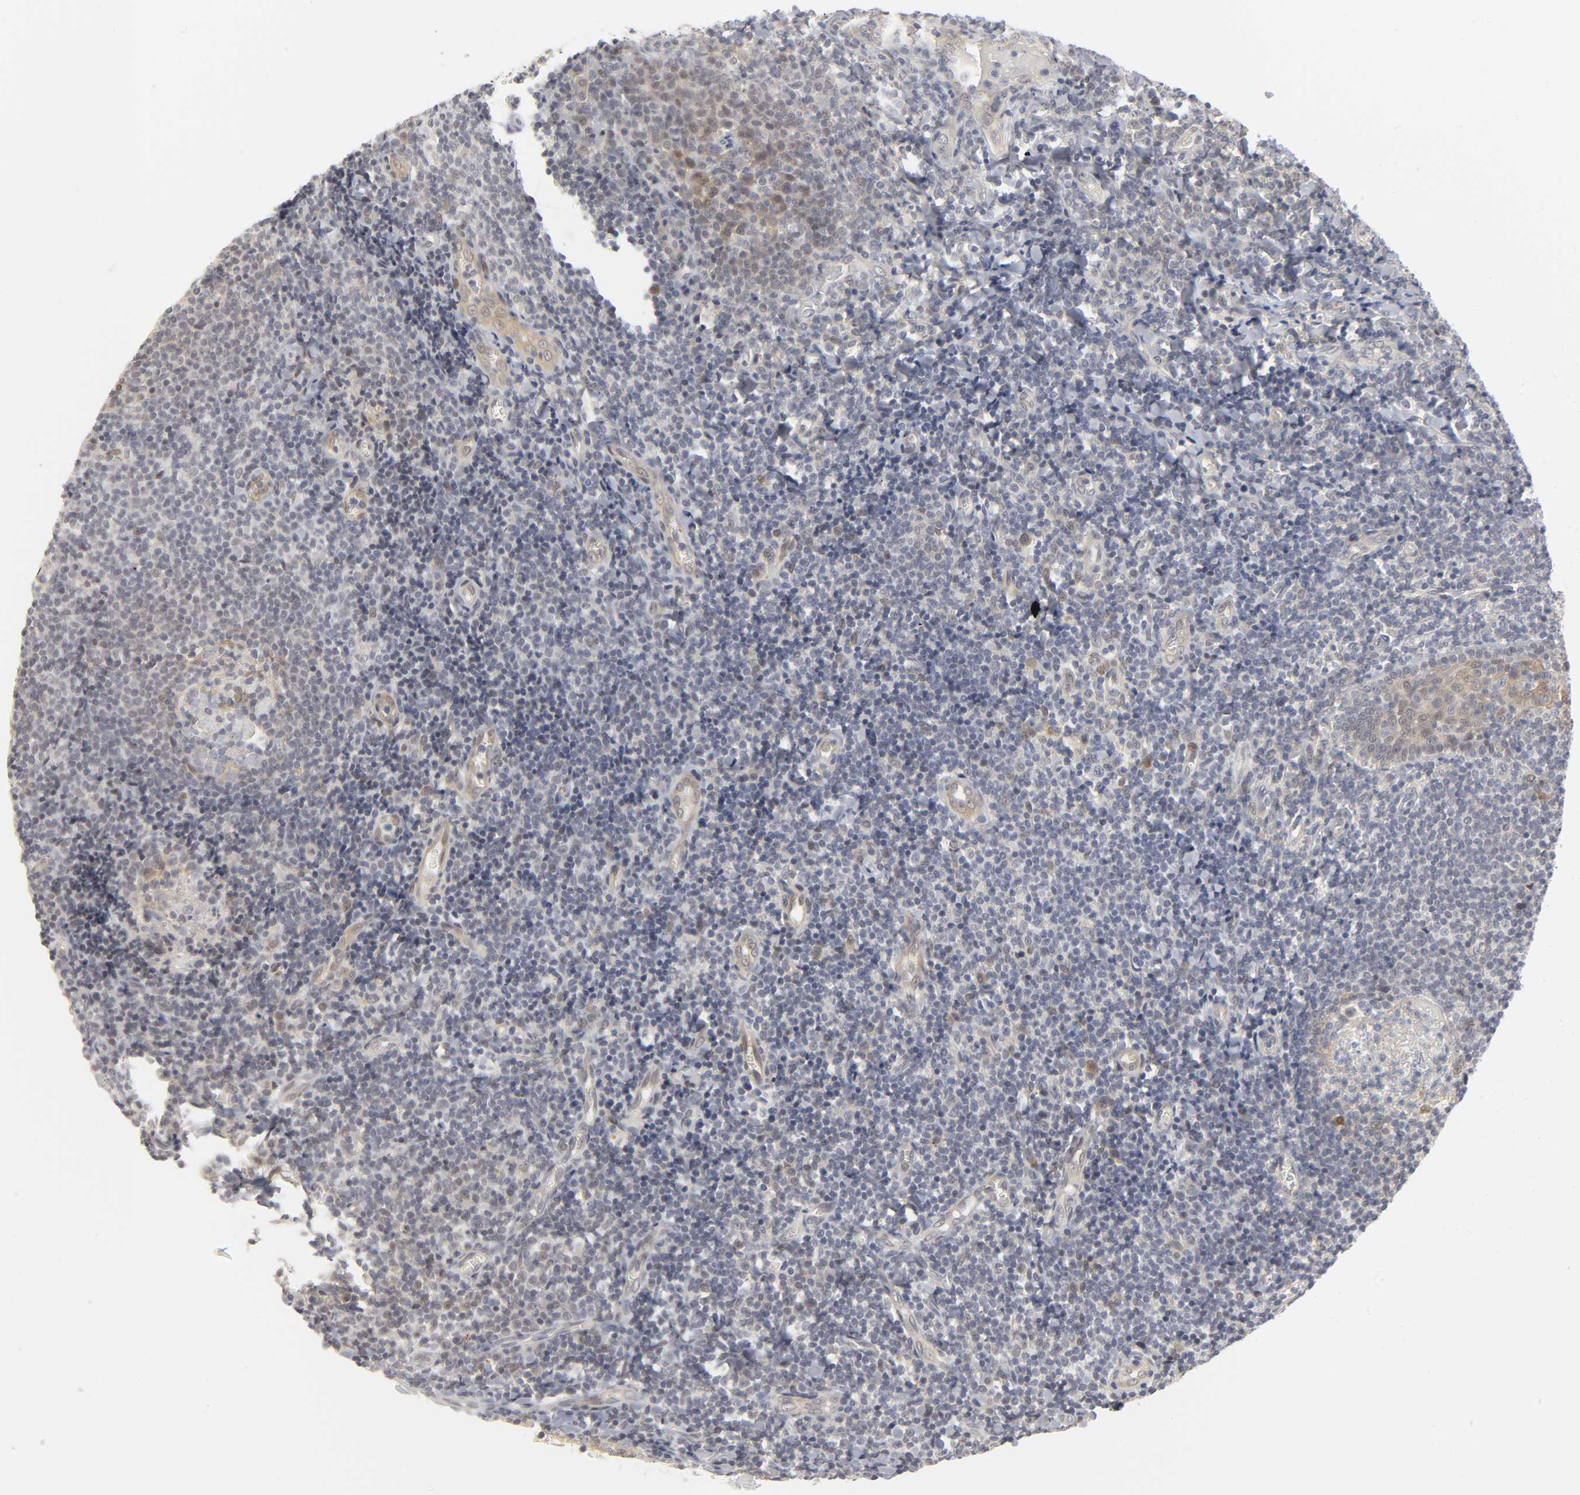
{"staining": {"intensity": "negative", "quantity": "none", "location": "none"}, "tissue": "tonsil", "cell_type": "Germinal center cells", "image_type": "normal", "snomed": [{"axis": "morphology", "description": "Normal tissue, NOS"}, {"axis": "topography", "description": "Tonsil"}], "caption": "Germinal center cells are negative for protein expression in normal human tonsil. Nuclei are stained in blue.", "gene": "PDLIM3", "patient": {"sex": "male", "age": 31}}